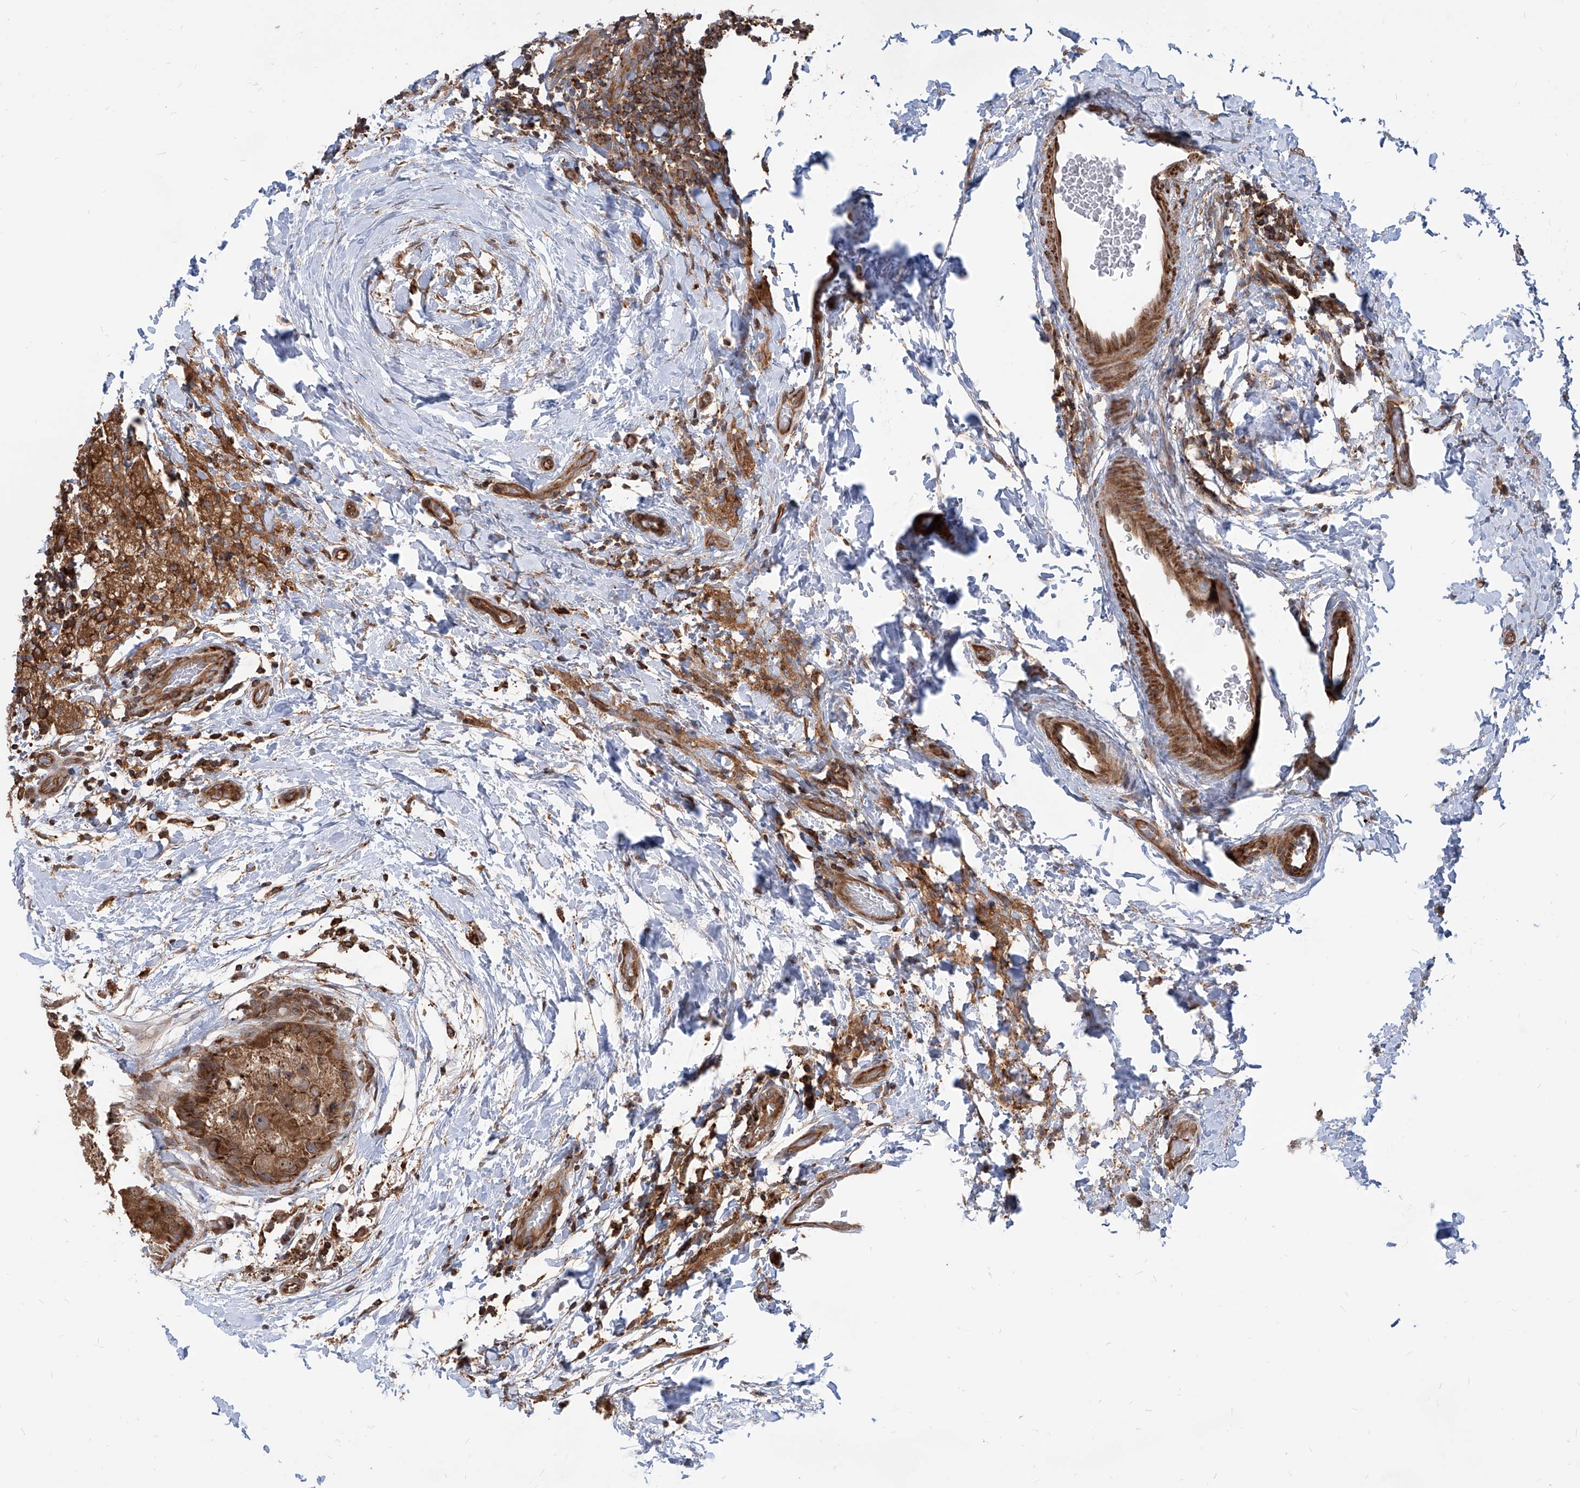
{"staining": {"intensity": "moderate", "quantity": ">75%", "location": "cytoplasmic/membranous"}, "tissue": "breast cancer", "cell_type": "Tumor cells", "image_type": "cancer", "snomed": [{"axis": "morphology", "description": "Duct carcinoma"}, {"axis": "topography", "description": "Breast"}], "caption": "Invasive ductal carcinoma (breast) was stained to show a protein in brown. There is medium levels of moderate cytoplasmic/membranous positivity in about >75% of tumor cells. The staining was performed using DAB (3,3'-diaminobenzidine) to visualize the protein expression in brown, while the nuclei were stained in blue with hematoxylin (Magnification: 20x).", "gene": "MAGED2", "patient": {"sex": "female", "age": 62}}